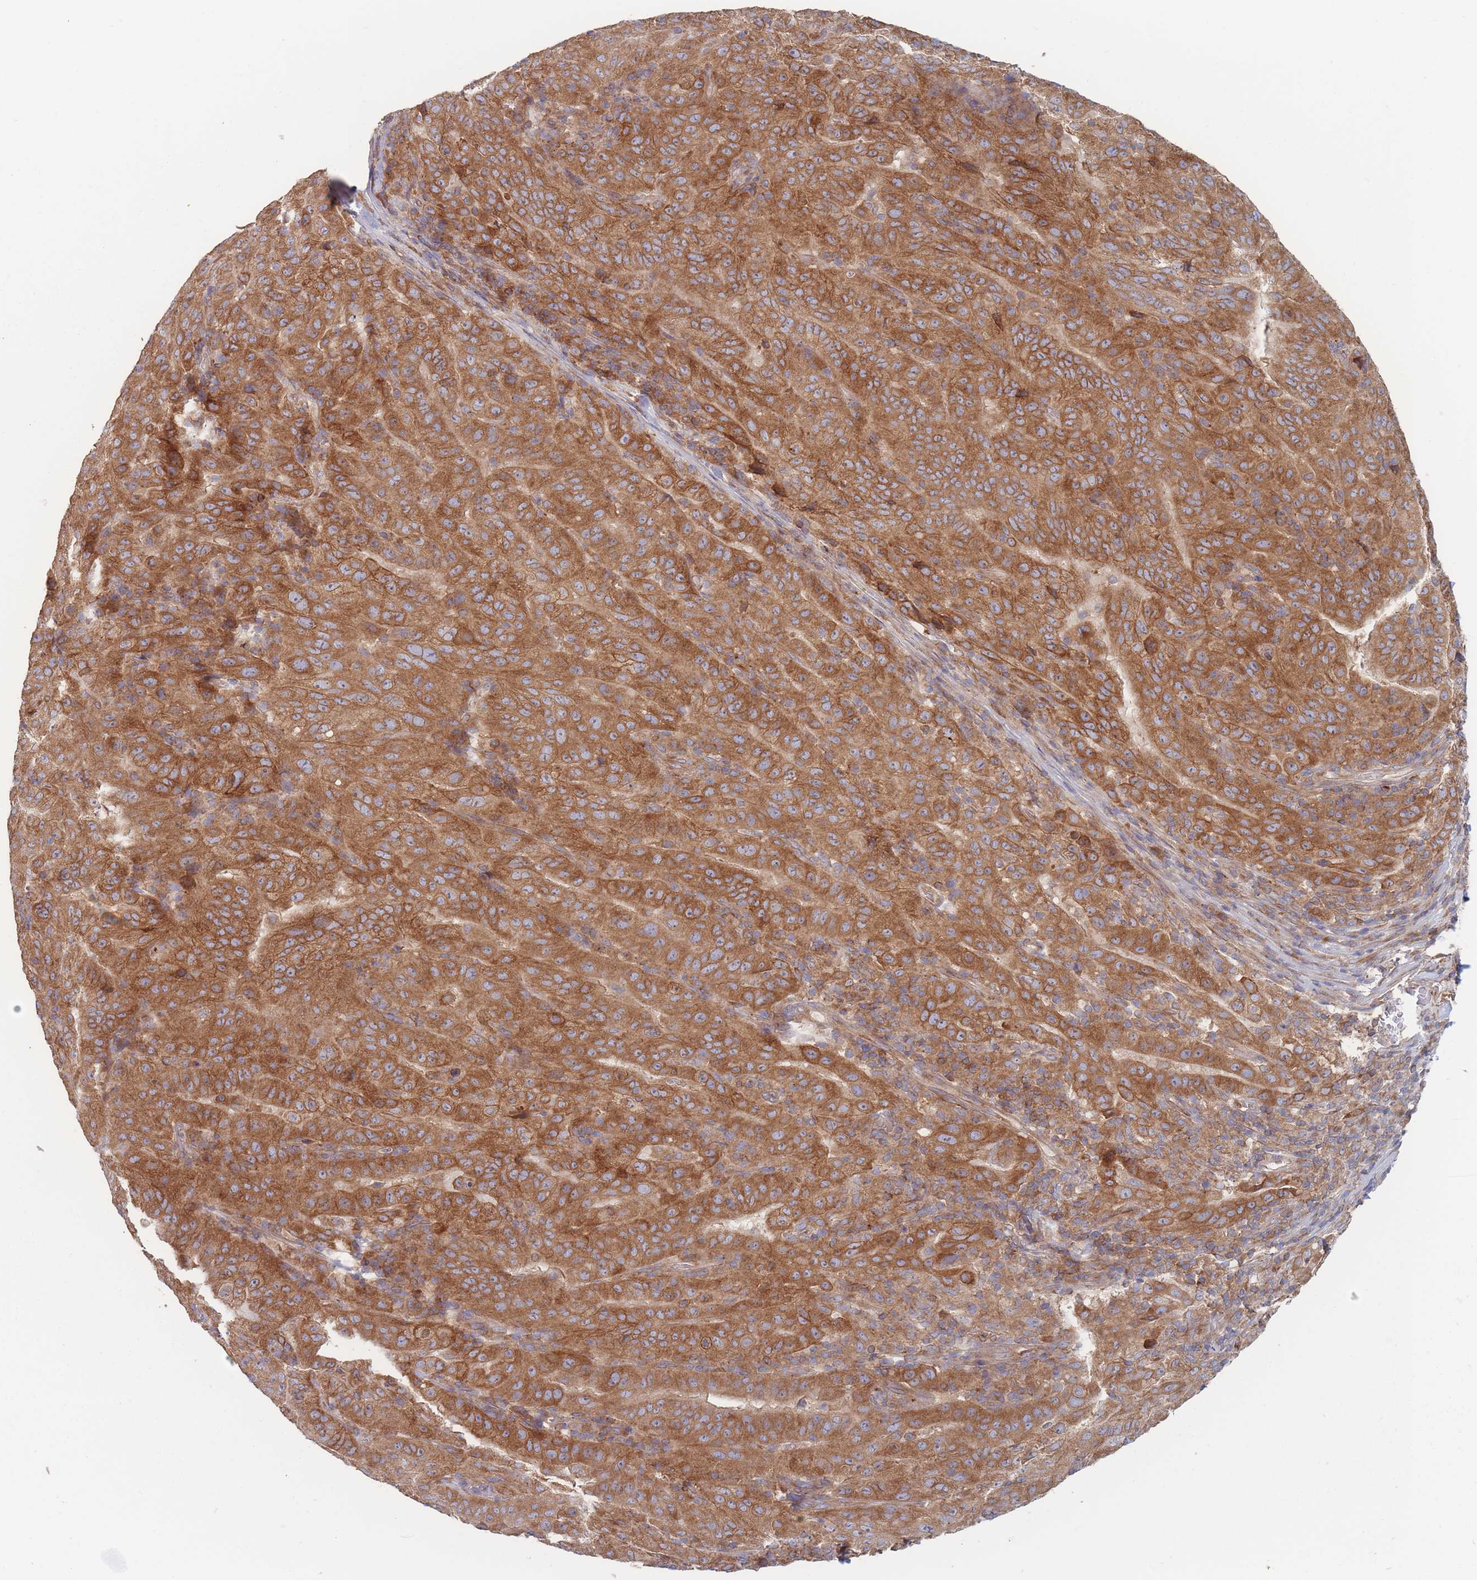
{"staining": {"intensity": "strong", "quantity": ">75%", "location": "cytoplasmic/membranous"}, "tissue": "pancreatic cancer", "cell_type": "Tumor cells", "image_type": "cancer", "snomed": [{"axis": "morphology", "description": "Adenocarcinoma, NOS"}, {"axis": "topography", "description": "Pancreas"}], "caption": "DAB immunohistochemical staining of pancreatic adenocarcinoma demonstrates strong cytoplasmic/membranous protein expression in approximately >75% of tumor cells.", "gene": "KDSR", "patient": {"sex": "male", "age": 63}}